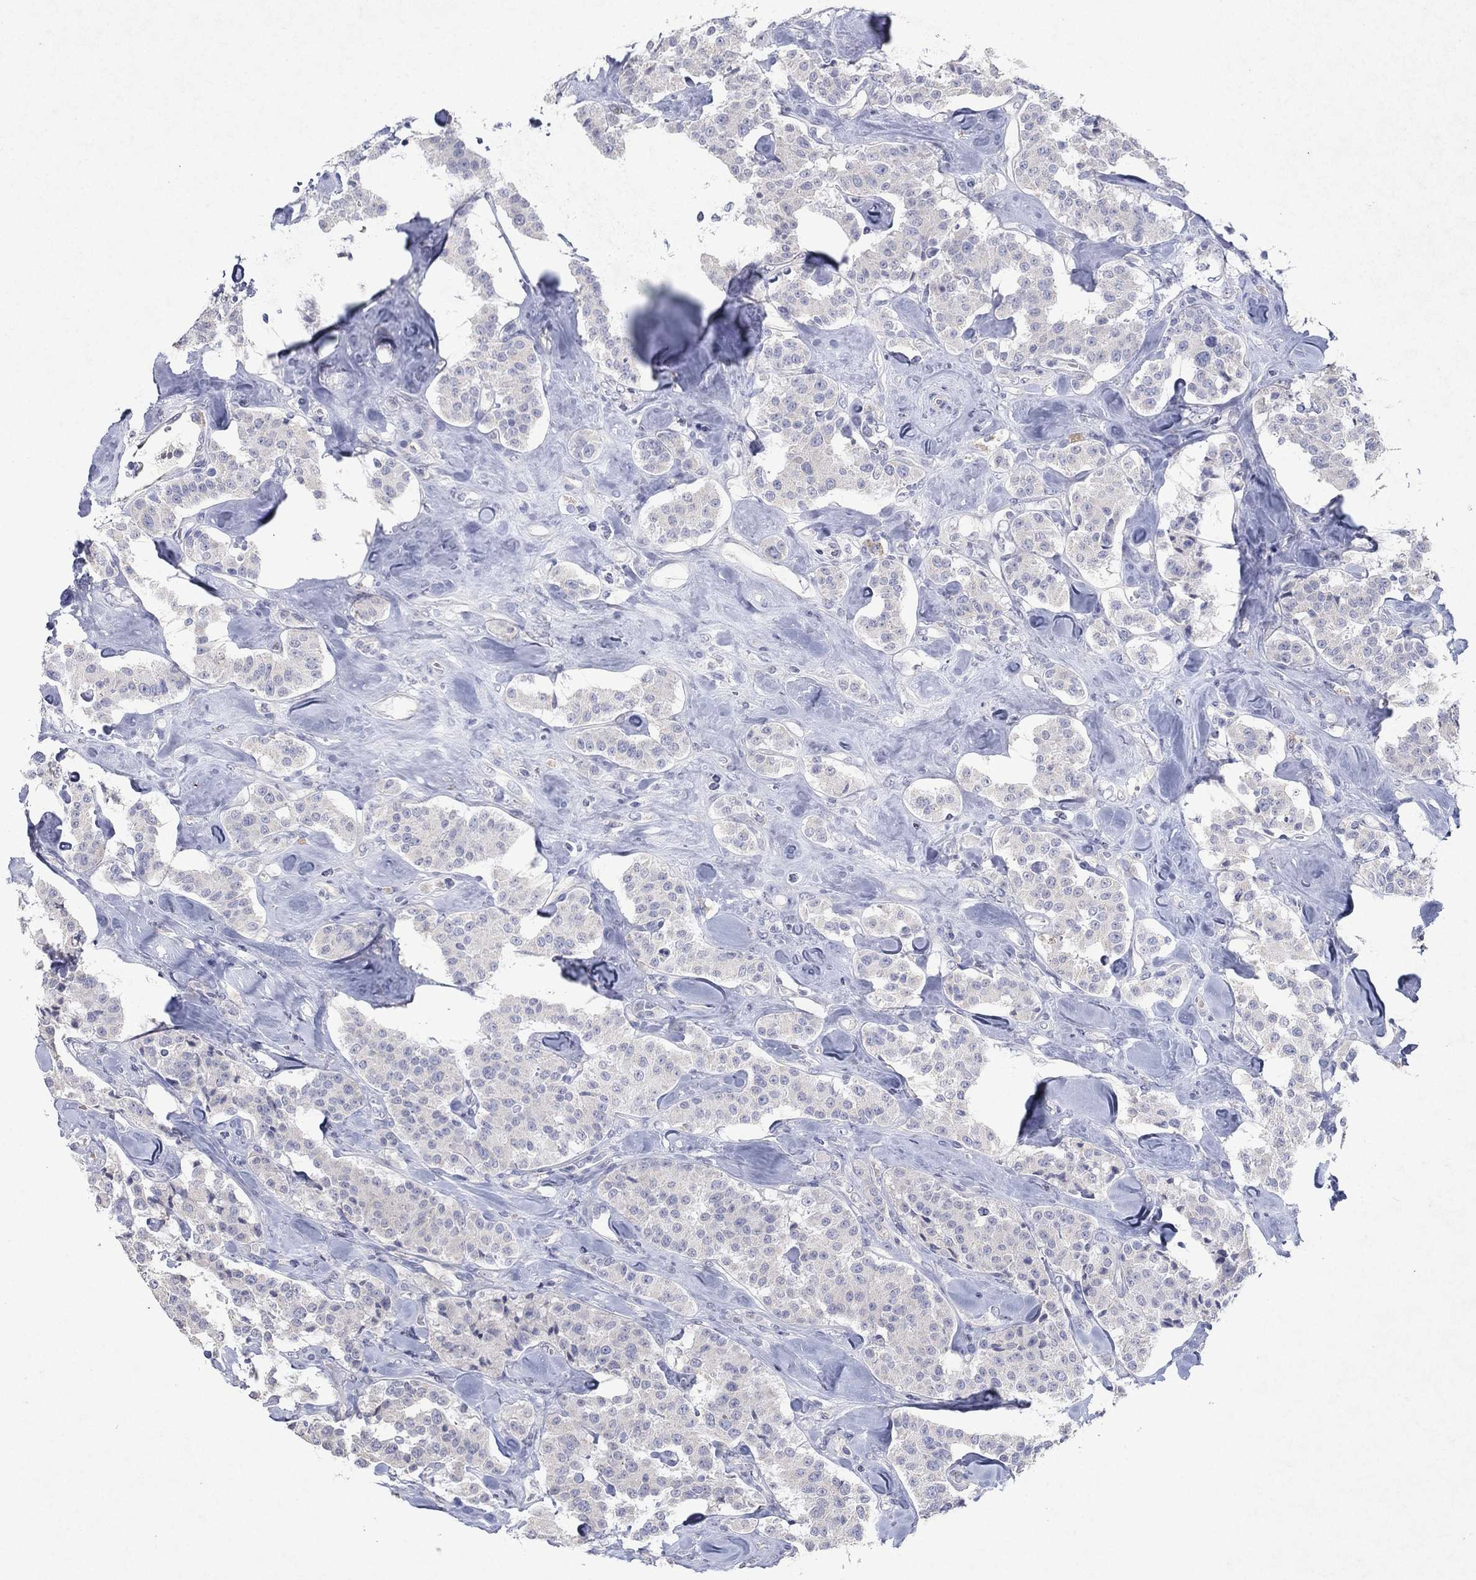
{"staining": {"intensity": "negative", "quantity": "none", "location": "none"}, "tissue": "carcinoid", "cell_type": "Tumor cells", "image_type": "cancer", "snomed": [{"axis": "morphology", "description": "Carcinoid, malignant, NOS"}, {"axis": "topography", "description": "Pancreas"}], "caption": "The histopathology image displays no staining of tumor cells in malignant carcinoid.", "gene": "KRT40", "patient": {"sex": "male", "age": 41}}